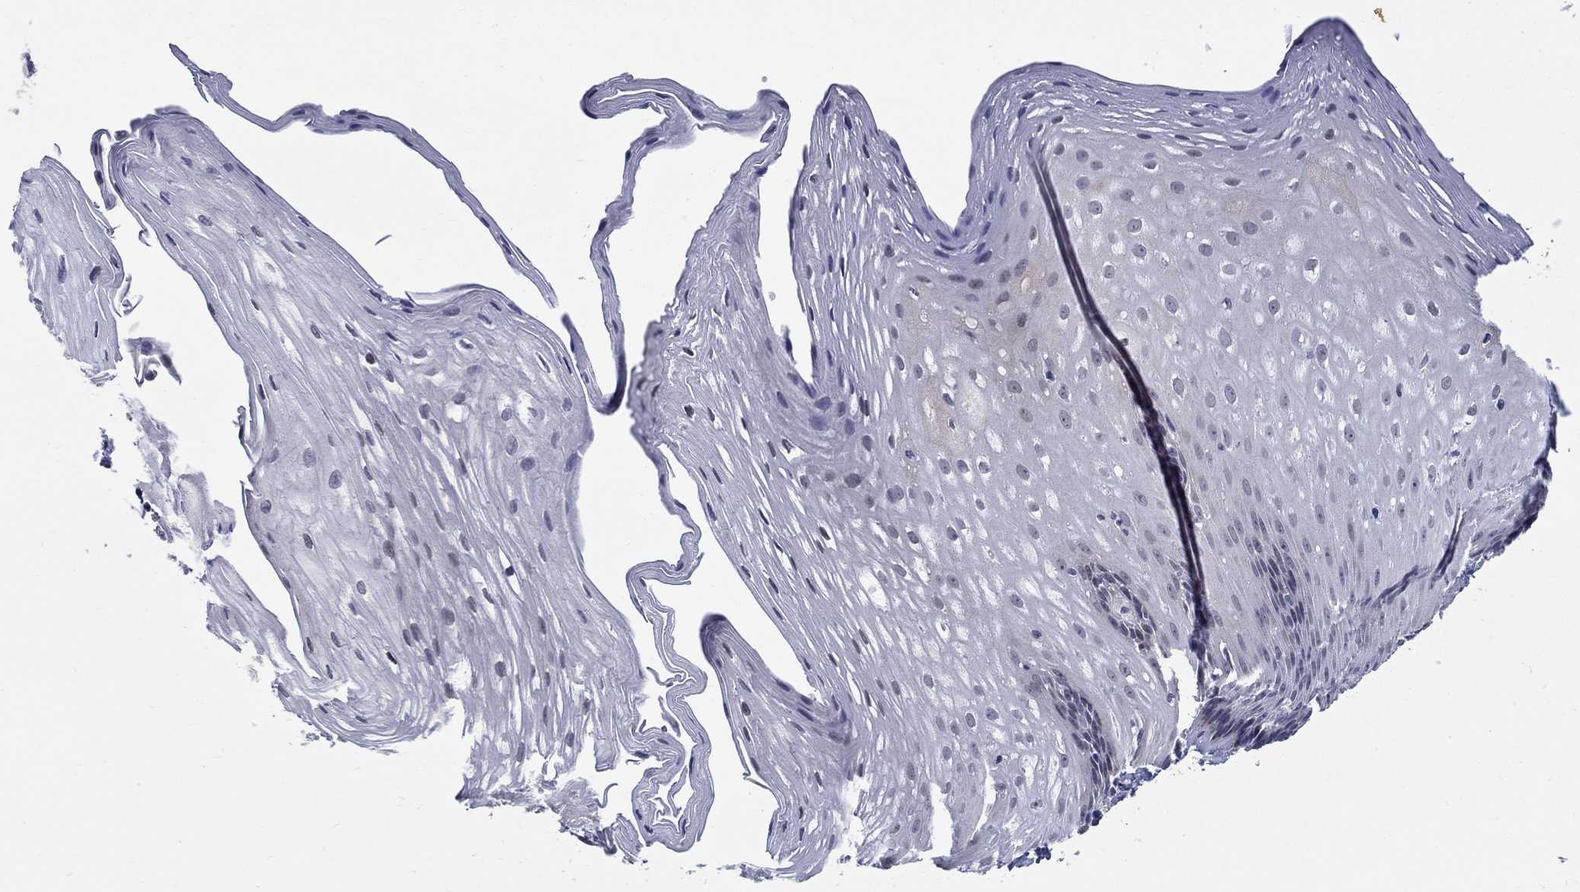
{"staining": {"intensity": "negative", "quantity": "none", "location": "none"}, "tissue": "esophagus", "cell_type": "Squamous epithelial cells", "image_type": "normal", "snomed": [{"axis": "morphology", "description": "Normal tissue, NOS"}, {"axis": "topography", "description": "Esophagus"}], "caption": "A high-resolution micrograph shows immunohistochemistry (IHC) staining of normal esophagus, which displays no significant staining in squamous epithelial cells.", "gene": "C16orf46", "patient": {"sex": "male", "age": 76}}